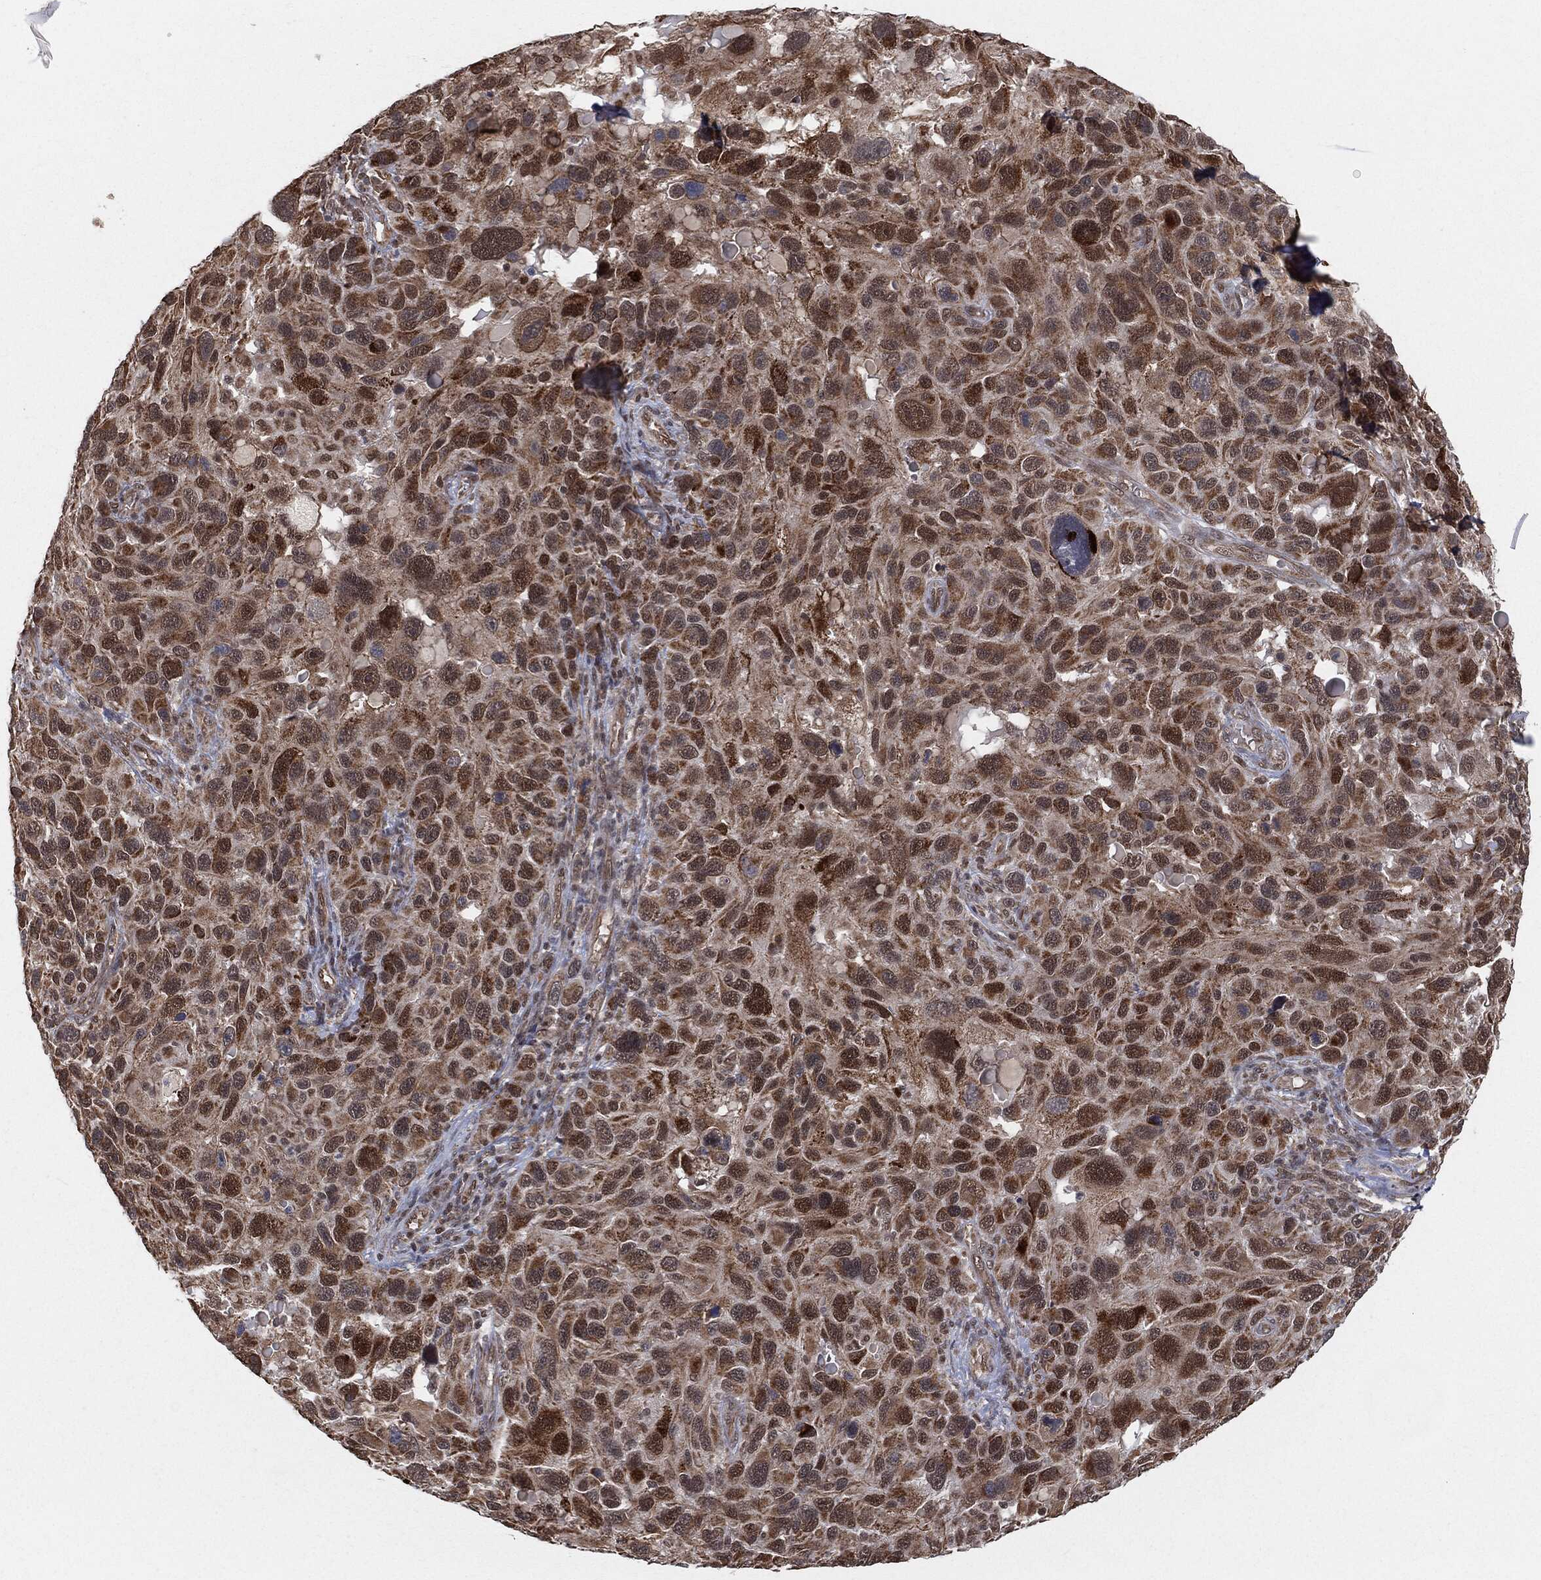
{"staining": {"intensity": "strong", "quantity": "25%-75%", "location": "cytoplasmic/membranous"}, "tissue": "melanoma", "cell_type": "Tumor cells", "image_type": "cancer", "snomed": [{"axis": "morphology", "description": "Malignant melanoma, NOS"}, {"axis": "topography", "description": "Skin"}], "caption": "Tumor cells reveal strong cytoplasmic/membranous expression in approximately 25%-75% of cells in malignant melanoma.", "gene": "TP53RK", "patient": {"sex": "male", "age": 53}}